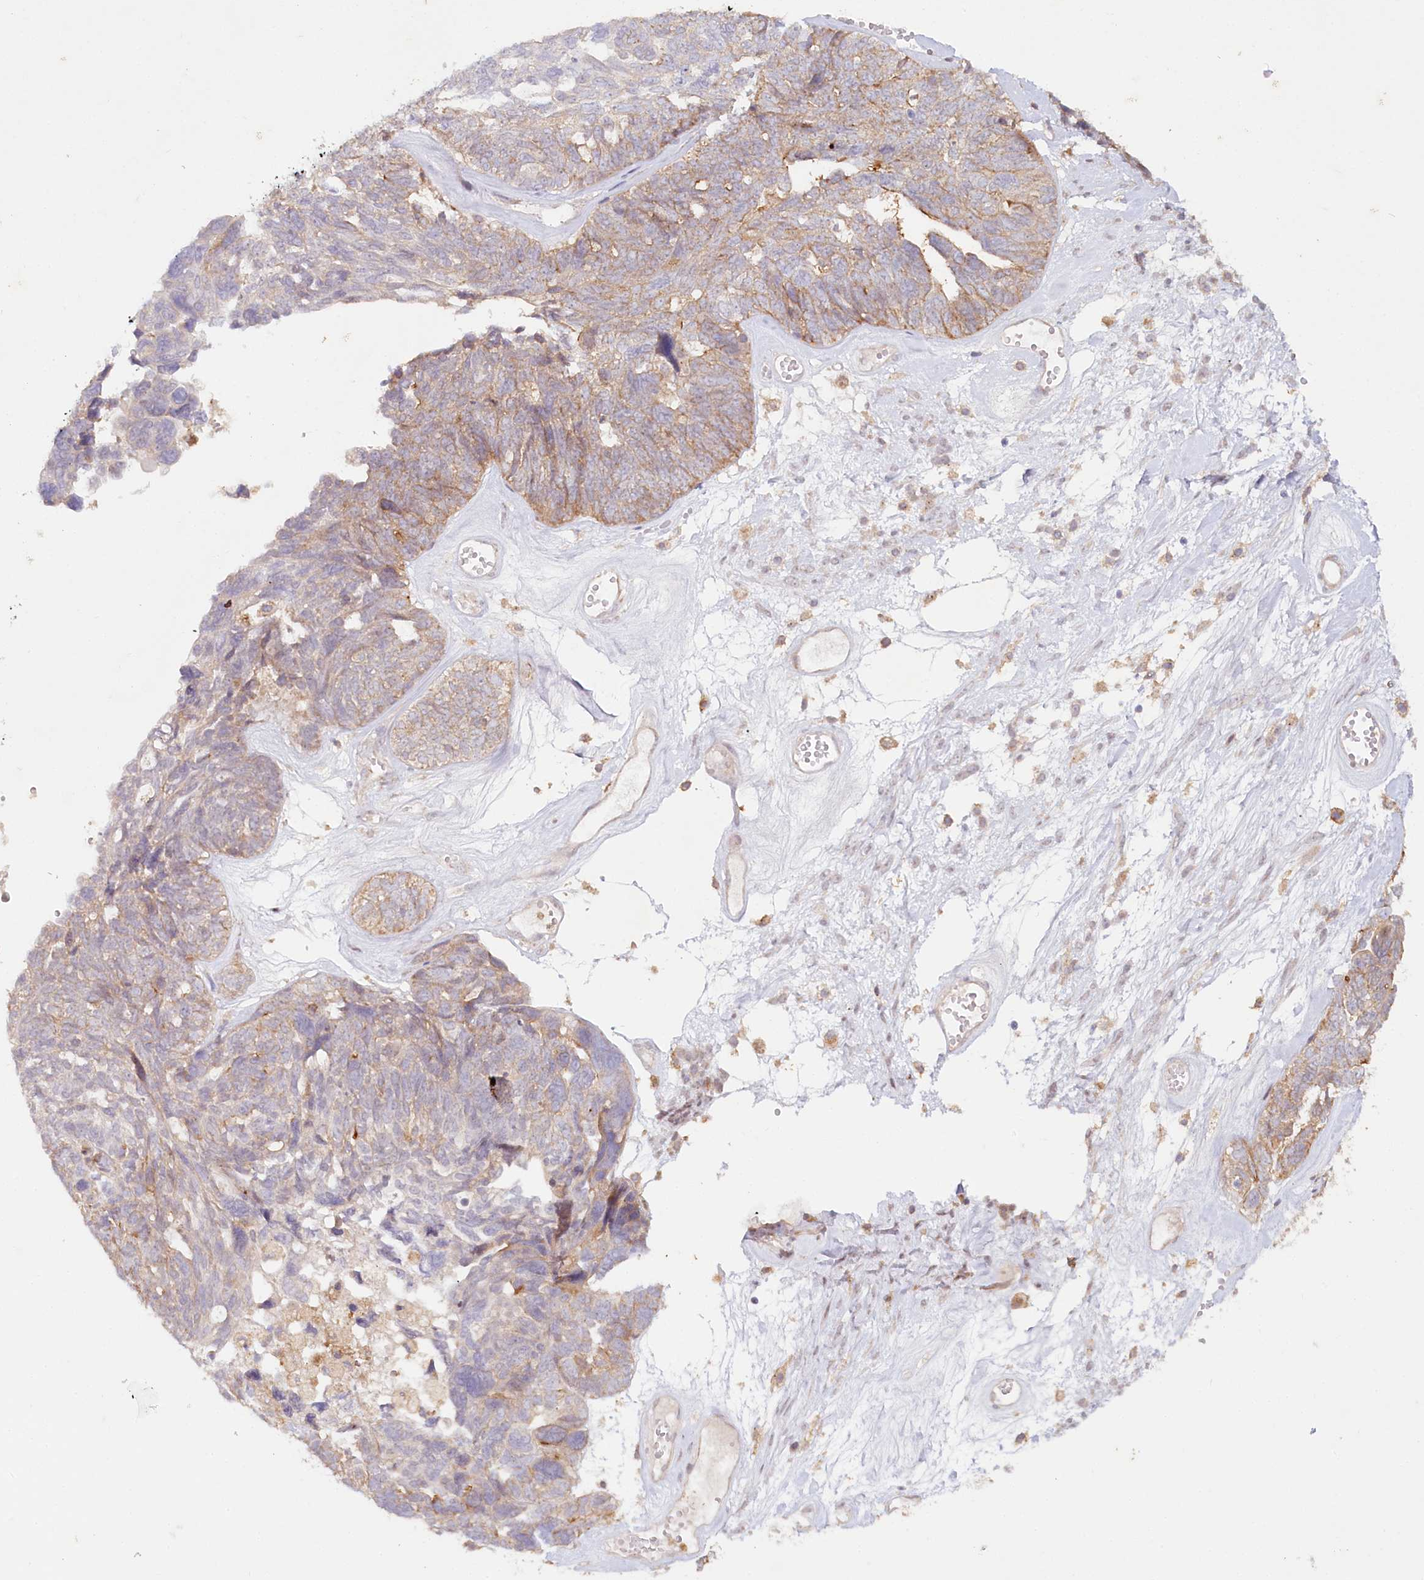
{"staining": {"intensity": "moderate", "quantity": "25%-75%", "location": "cytoplasmic/membranous"}, "tissue": "ovarian cancer", "cell_type": "Tumor cells", "image_type": "cancer", "snomed": [{"axis": "morphology", "description": "Cystadenocarcinoma, serous, NOS"}, {"axis": "topography", "description": "Ovary"}], "caption": "The photomicrograph demonstrates immunohistochemical staining of ovarian serous cystadenocarcinoma. There is moderate cytoplasmic/membranous staining is present in about 25%-75% of tumor cells.", "gene": "ALDH3B1", "patient": {"sex": "female", "age": 79}}